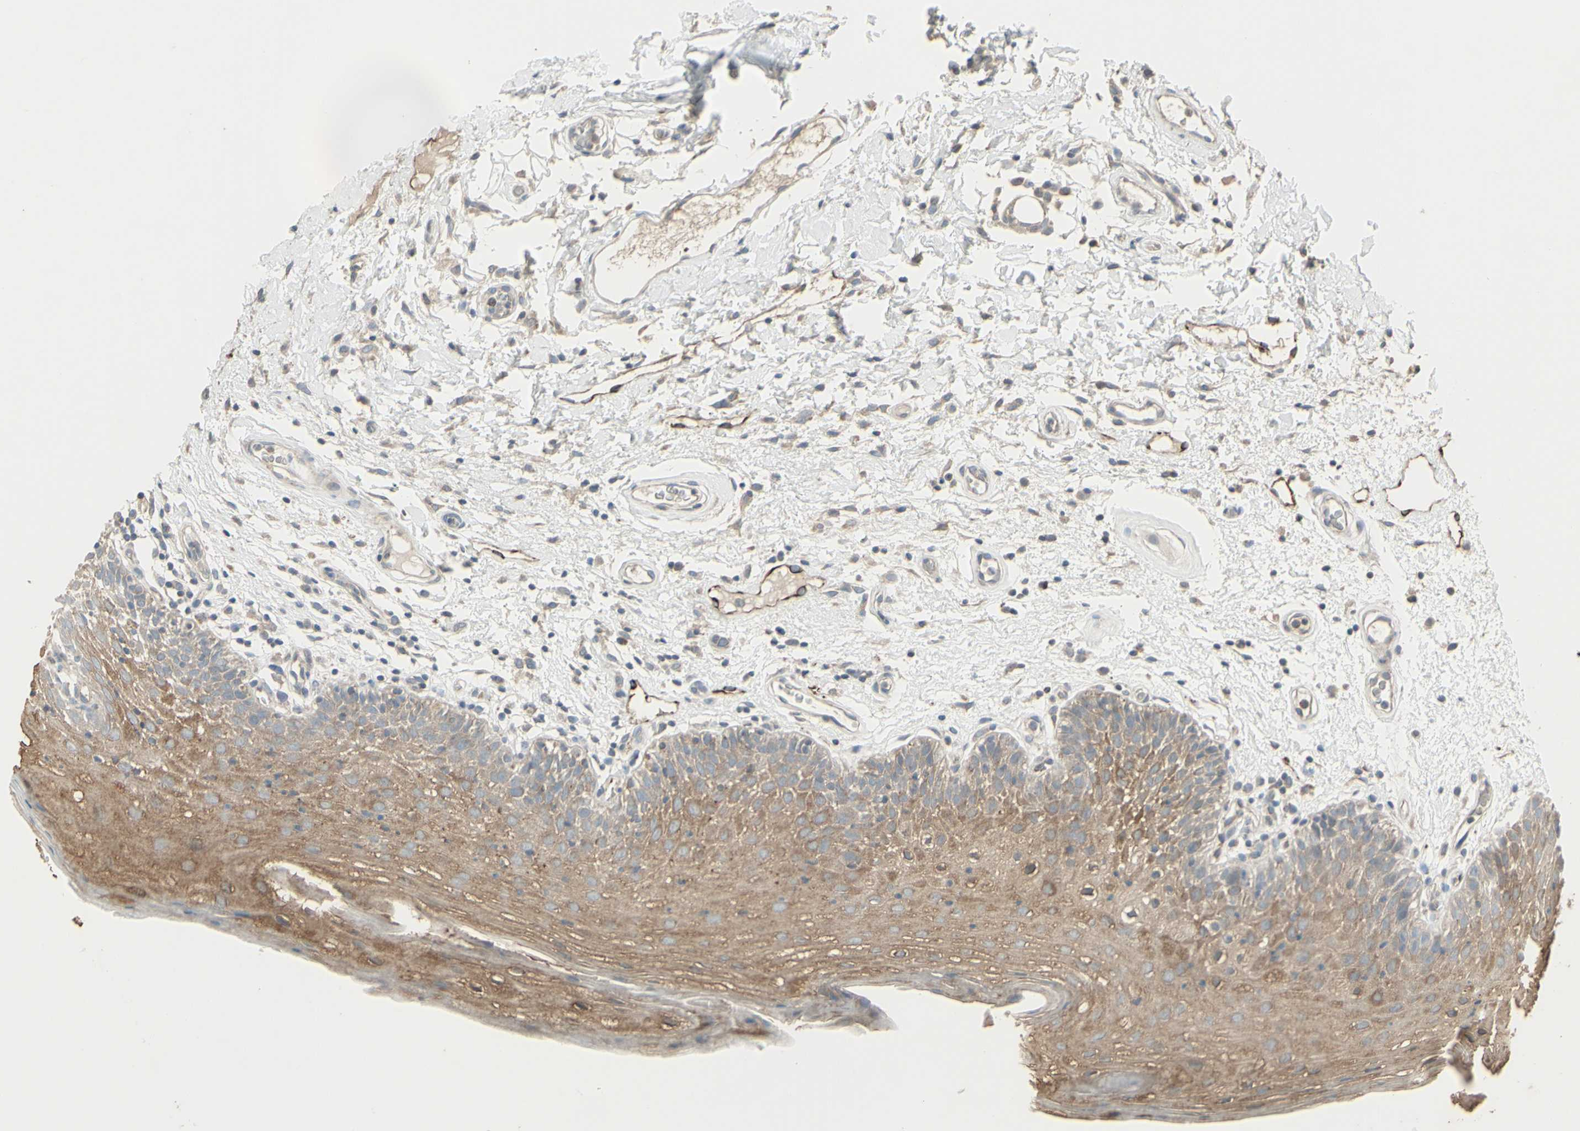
{"staining": {"intensity": "weak", "quantity": ">75%", "location": "cytoplasmic/membranous"}, "tissue": "oral mucosa", "cell_type": "Squamous epithelial cells", "image_type": "normal", "snomed": [{"axis": "morphology", "description": "Normal tissue, NOS"}, {"axis": "morphology", "description": "Squamous cell carcinoma, NOS"}, {"axis": "topography", "description": "Skeletal muscle"}, {"axis": "topography", "description": "Oral tissue"}, {"axis": "topography", "description": "Head-Neck"}], "caption": "Immunohistochemical staining of unremarkable human oral mucosa exhibits low levels of weak cytoplasmic/membranous positivity in about >75% of squamous epithelial cells. Ihc stains the protein of interest in brown and the nuclei are stained blue.", "gene": "FAM171B", "patient": {"sex": "male", "age": 71}}